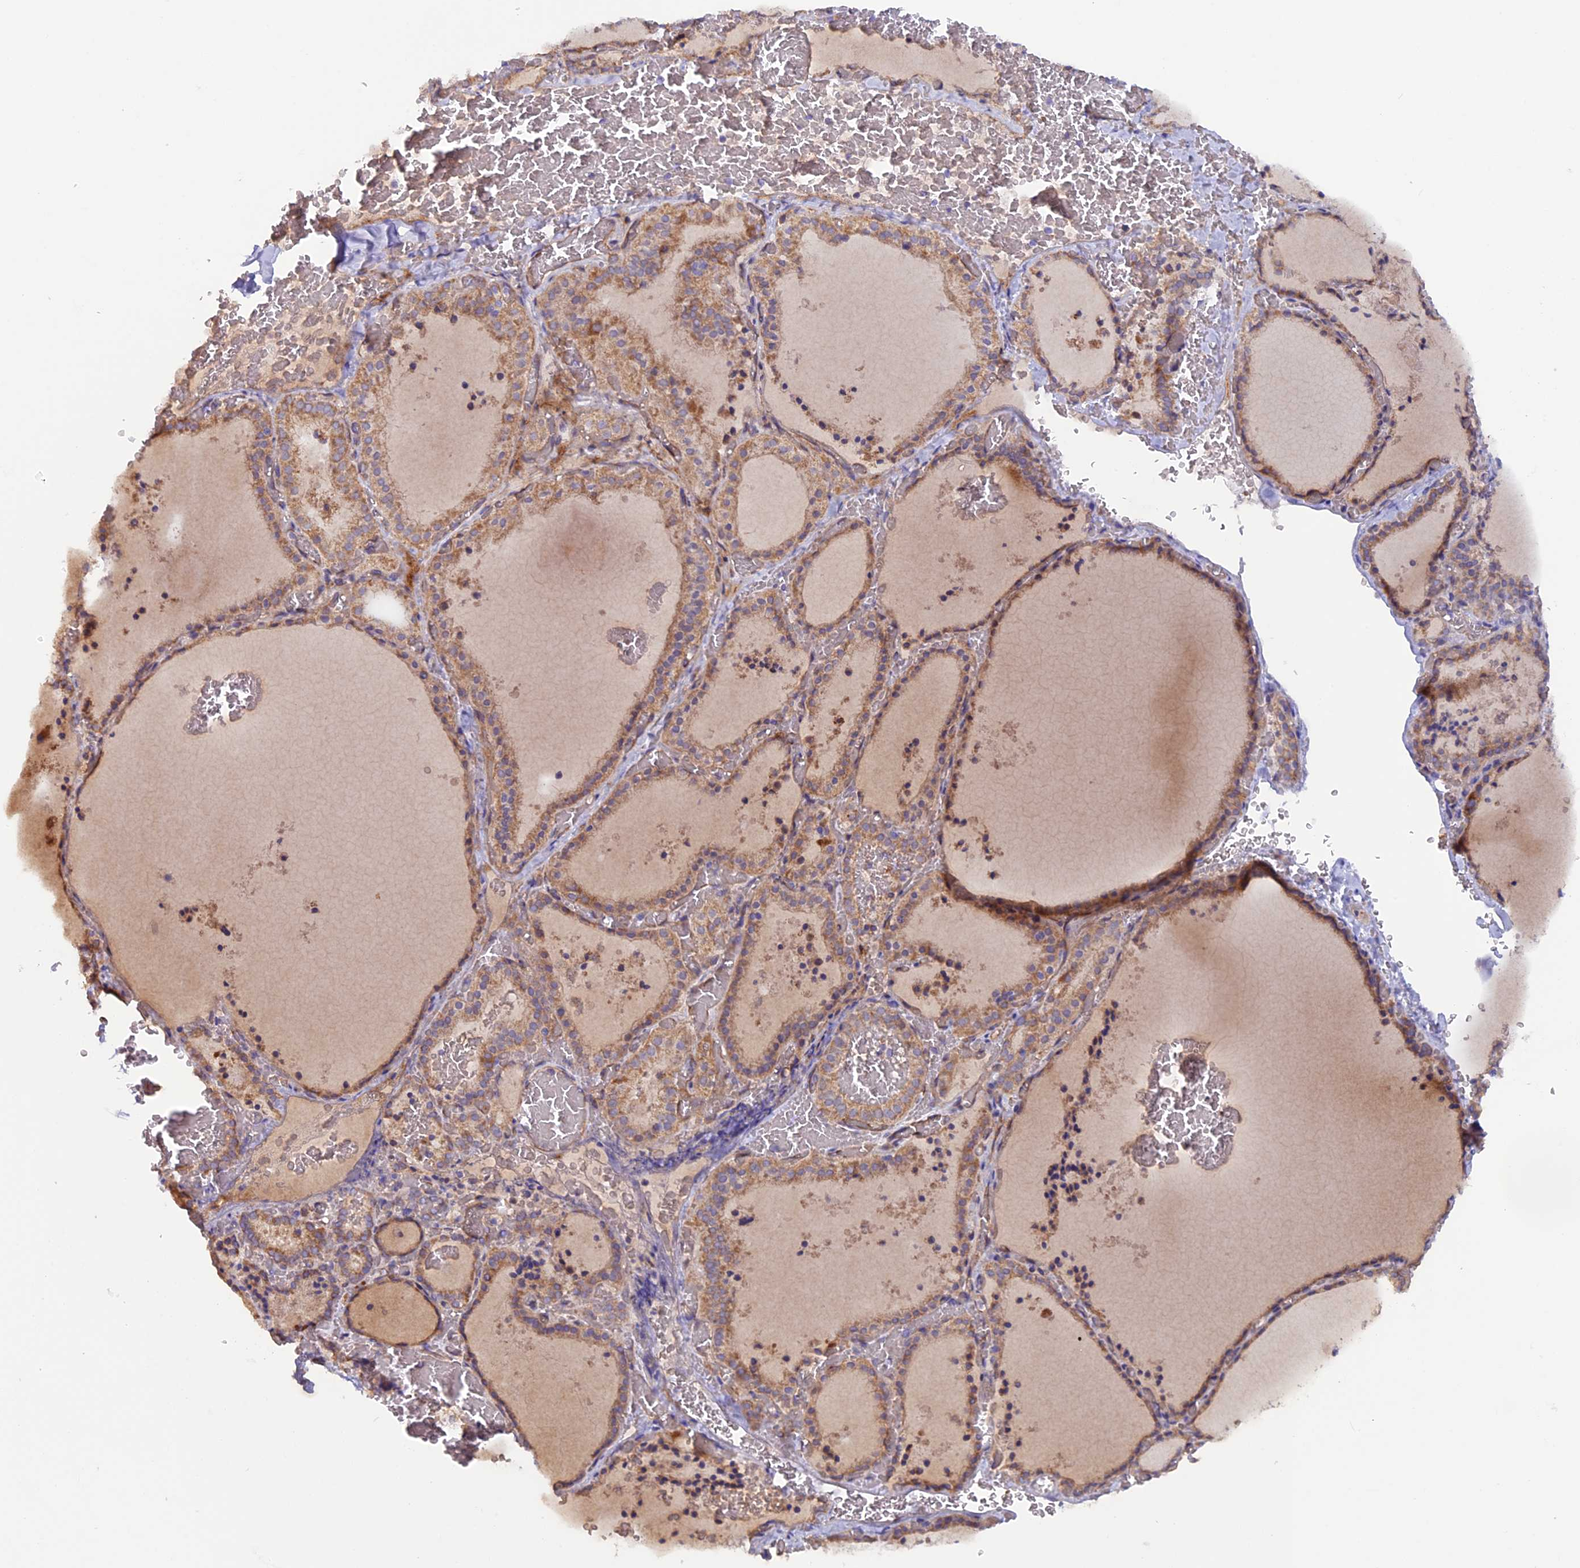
{"staining": {"intensity": "moderate", "quantity": ">75%", "location": "cytoplasmic/membranous"}, "tissue": "thyroid gland", "cell_type": "Glandular cells", "image_type": "normal", "snomed": [{"axis": "morphology", "description": "Normal tissue, NOS"}, {"axis": "topography", "description": "Thyroid gland"}], "caption": "Glandular cells show medium levels of moderate cytoplasmic/membranous staining in approximately >75% of cells in unremarkable thyroid gland.", "gene": "DUS3L", "patient": {"sex": "female", "age": 39}}